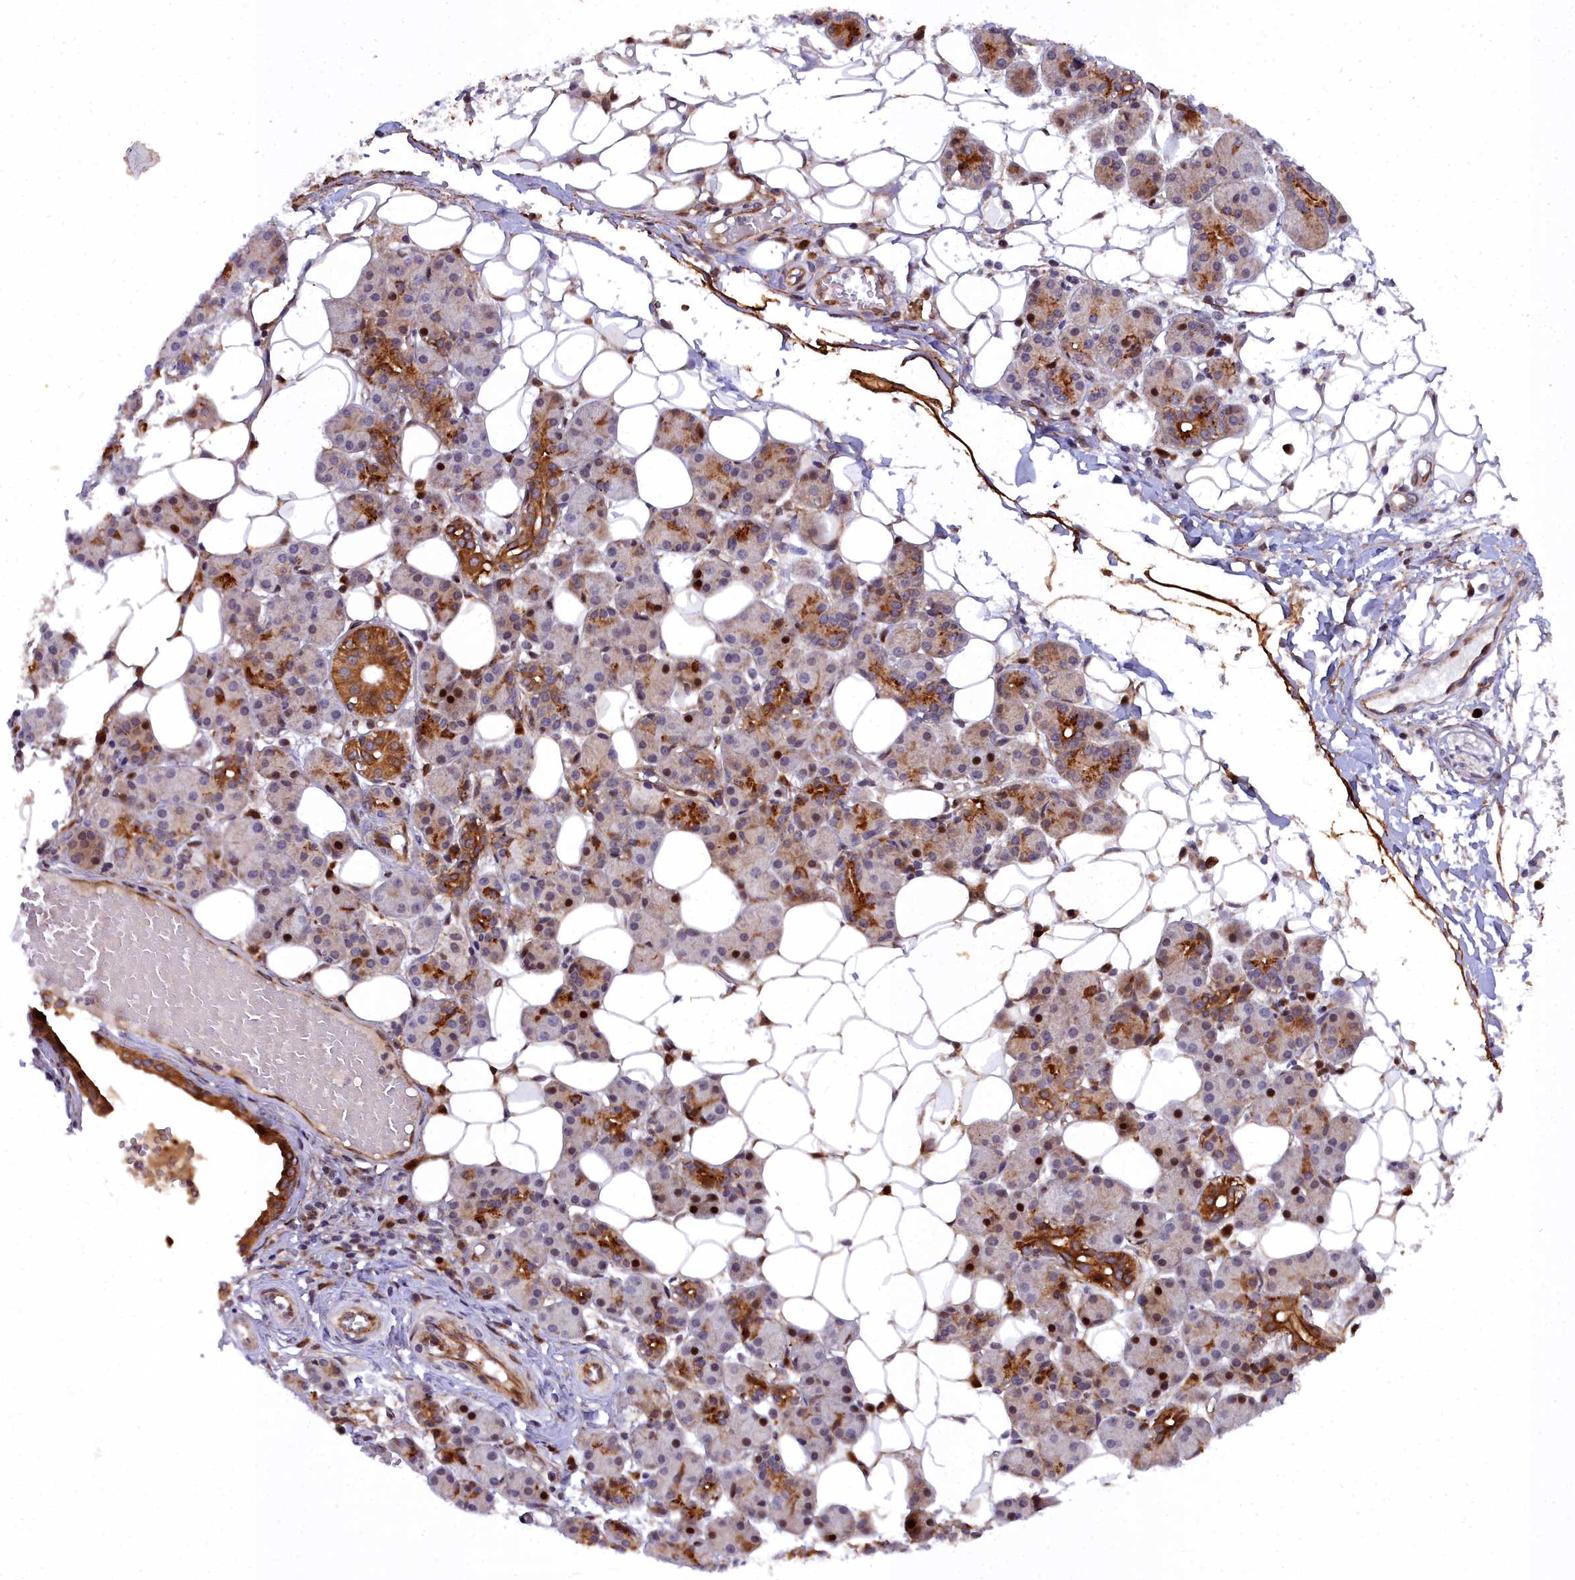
{"staining": {"intensity": "strong", "quantity": "<25%", "location": "cytoplasmic/membranous,nuclear"}, "tissue": "salivary gland", "cell_type": "Glandular cells", "image_type": "normal", "snomed": [{"axis": "morphology", "description": "Normal tissue, NOS"}, {"axis": "topography", "description": "Salivary gland"}], "caption": "Glandular cells reveal medium levels of strong cytoplasmic/membranous,nuclear positivity in about <25% of cells in unremarkable salivary gland.", "gene": "MRPS11", "patient": {"sex": "female", "age": 33}}